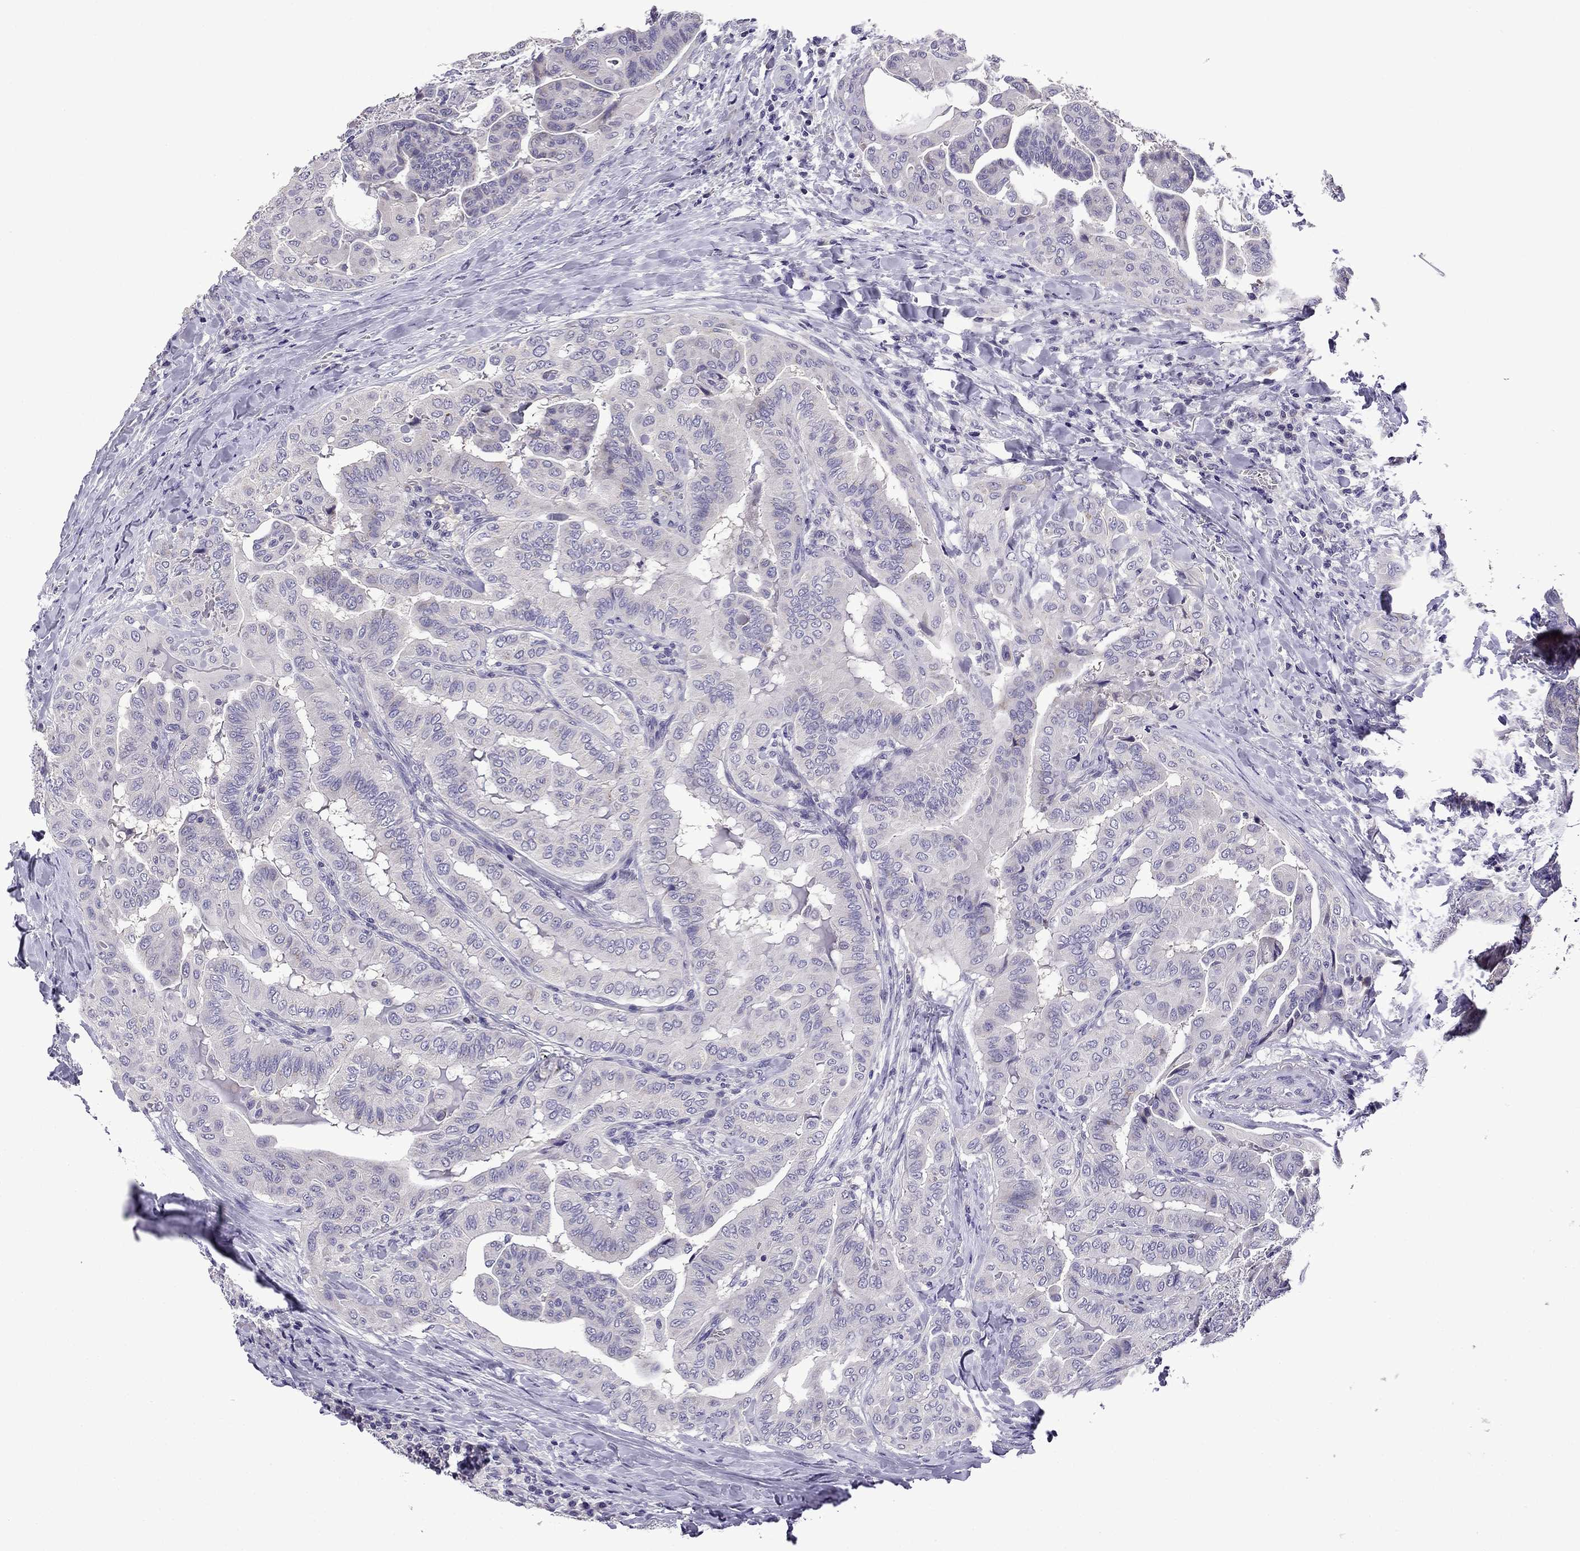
{"staining": {"intensity": "negative", "quantity": "none", "location": "none"}, "tissue": "thyroid cancer", "cell_type": "Tumor cells", "image_type": "cancer", "snomed": [{"axis": "morphology", "description": "Papillary adenocarcinoma, NOS"}, {"axis": "topography", "description": "Thyroid gland"}], "caption": "Human thyroid papillary adenocarcinoma stained for a protein using immunohistochemistry (IHC) exhibits no expression in tumor cells.", "gene": "TTN", "patient": {"sex": "female", "age": 68}}